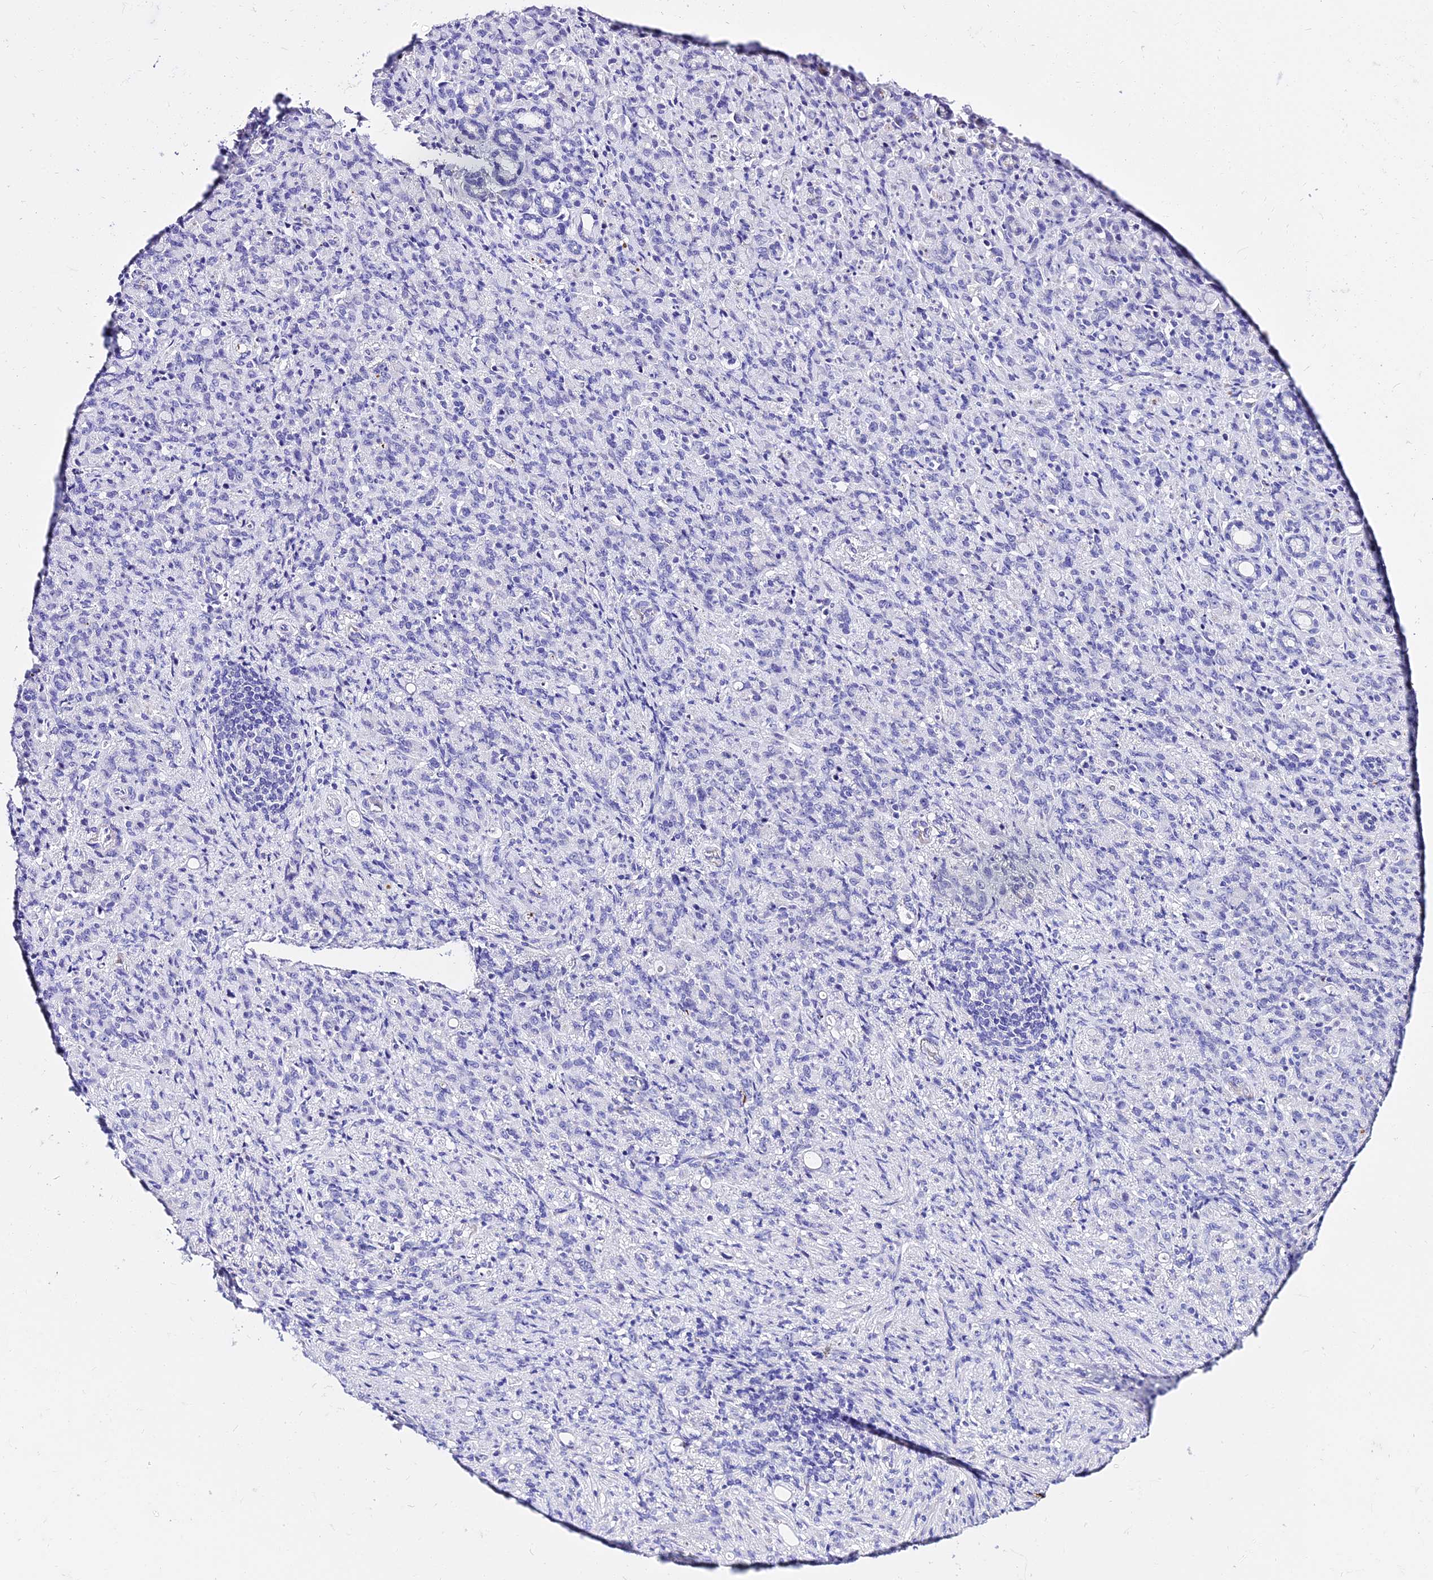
{"staining": {"intensity": "negative", "quantity": "none", "location": "none"}, "tissue": "stomach cancer", "cell_type": "Tumor cells", "image_type": "cancer", "snomed": [{"axis": "morphology", "description": "Adenocarcinoma, NOS"}, {"axis": "topography", "description": "Stomach"}], "caption": "Immunohistochemistry (IHC) histopathology image of neoplastic tissue: human adenocarcinoma (stomach) stained with DAB (3,3'-diaminobenzidine) demonstrates no significant protein expression in tumor cells. (DAB IHC with hematoxylin counter stain).", "gene": "DEFB106A", "patient": {"sex": "female", "age": 79}}